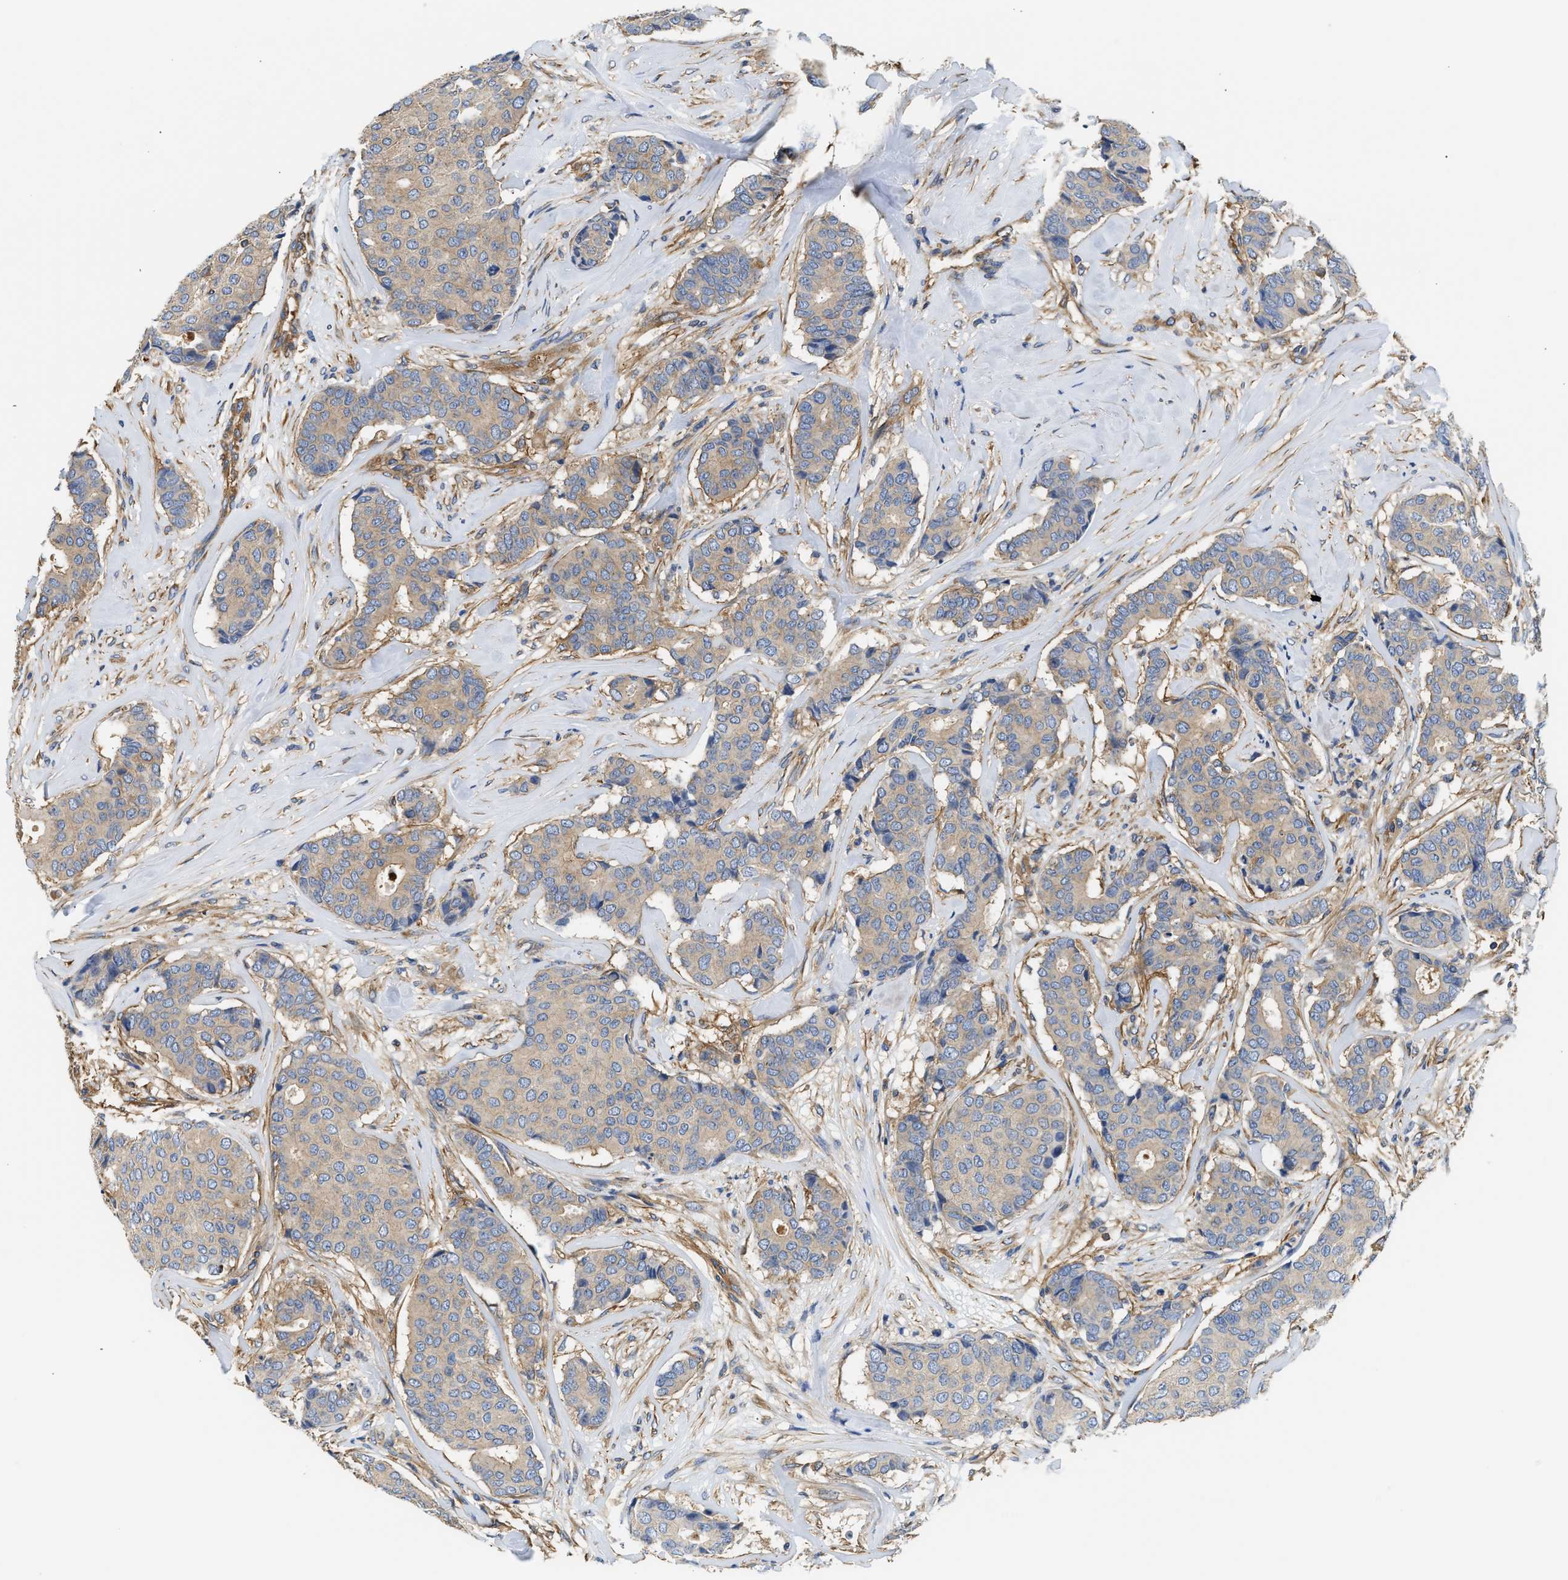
{"staining": {"intensity": "weak", "quantity": "25%-75%", "location": "cytoplasmic/membranous"}, "tissue": "breast cancer", "cell_type": "Tumor cells", "image_type": "cancer", "snomed": [{"axis": "morphology", "description": "Duct carcinoma"}, {"axis": "topography", "description": "Breast"}], "caption": "Immunohistochemical staining of breast cancer (intraductal carcinoma) displays weak cytoplasmic/membranous protein positivity in approximately 25%-75% of tumor cells. (DAB (3,3'-diaminobenzidine) IHC with brightfield microscopy, high magnification).", "gene": "SAMD9L", "patient": {"sex": "female", "age": 75}}